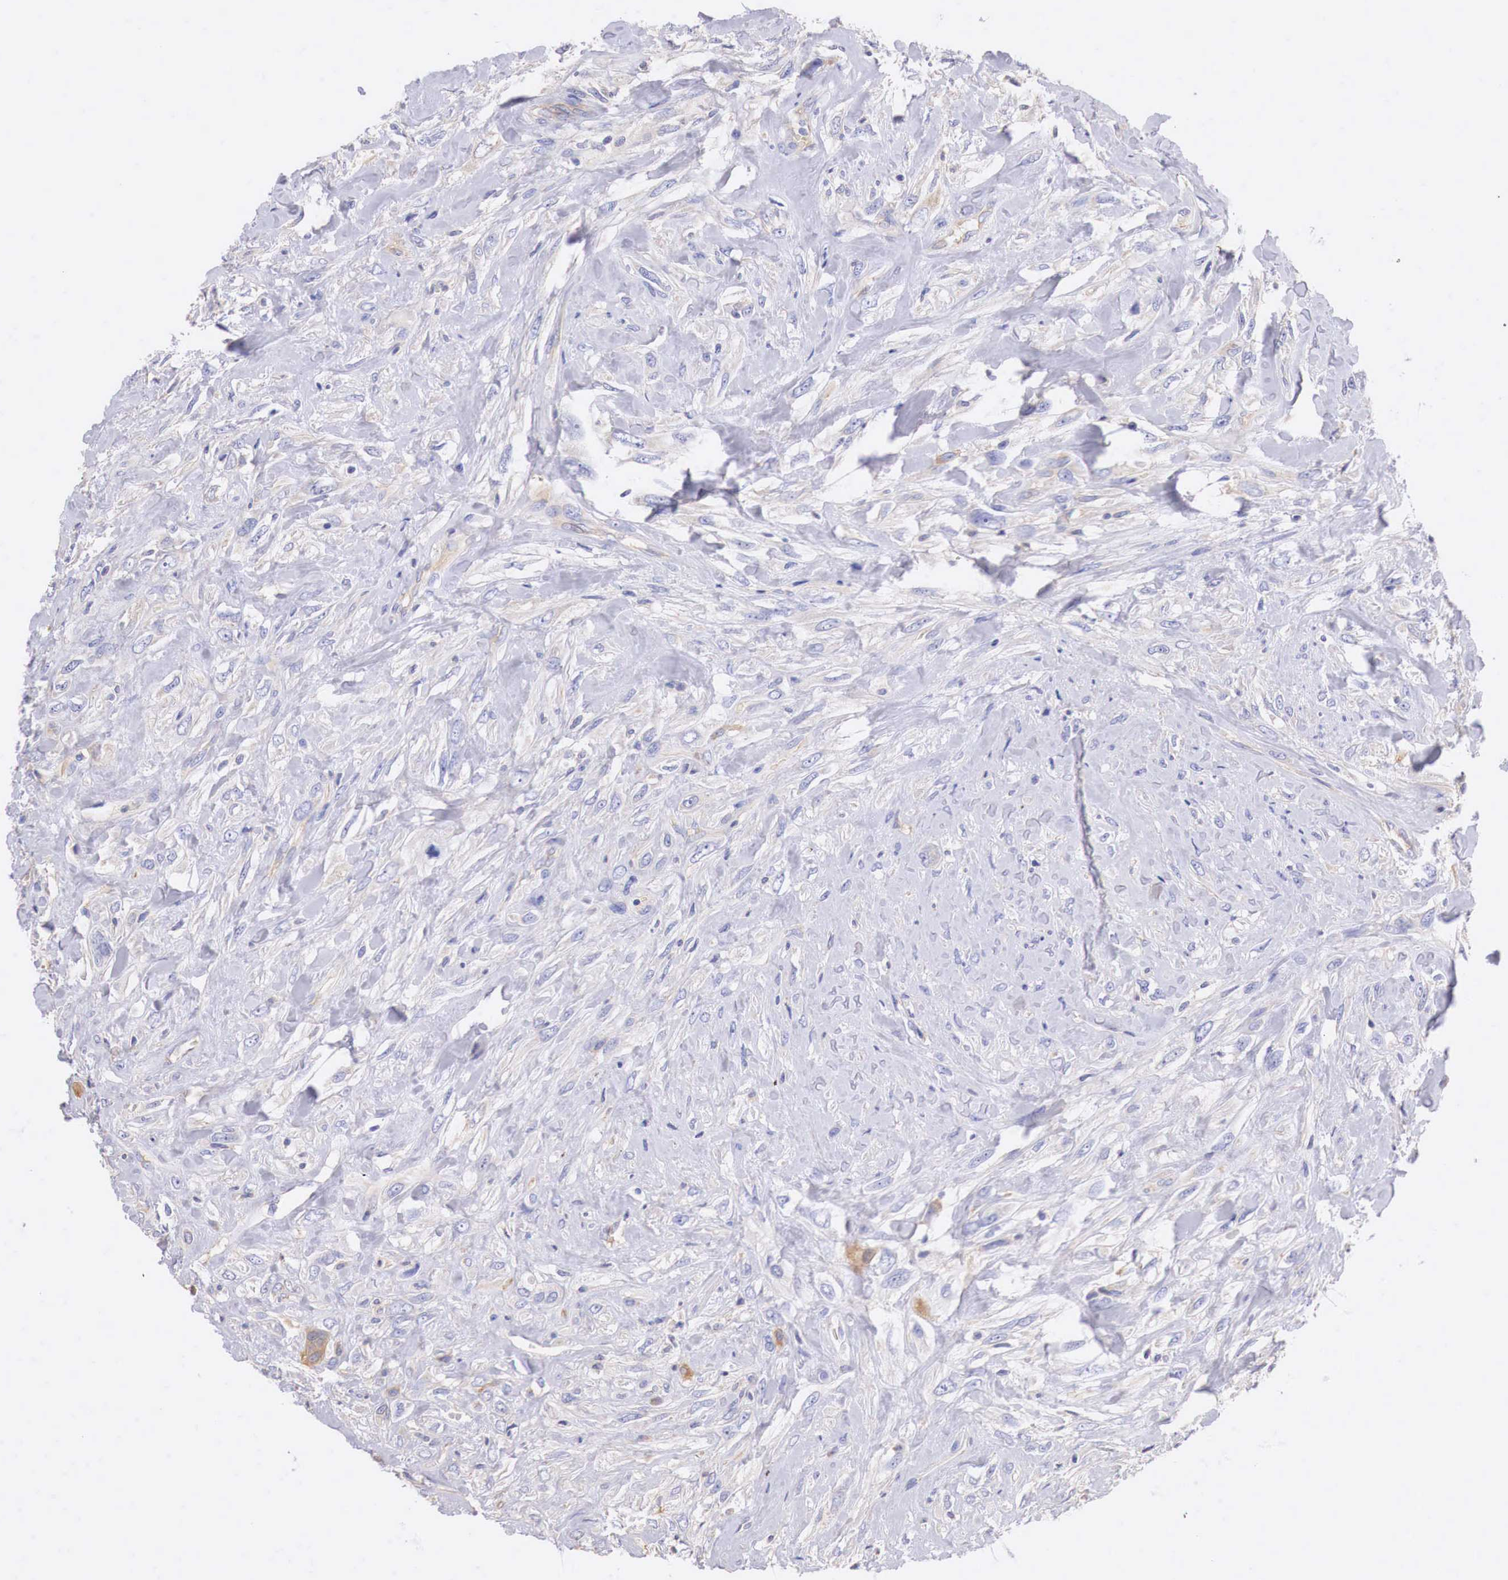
{"staining": {"intensity": "negative", "quantity": "none", "location": "none"}, "tissue": "breast cancer", "cell_type": "Tumor cells", "image_type": "cancer", "snomed": [{"axis": "morphology", "description": "Neoplasm, malignant, NOS"}, {"axis": "topography", "description": "Breast"}], "caption": "Immunohistochemical staining of human breast cancer reveals no significant staining in tumor cells.", "gene": "RDX", "patient": {"sex": "female", "age": 50}}